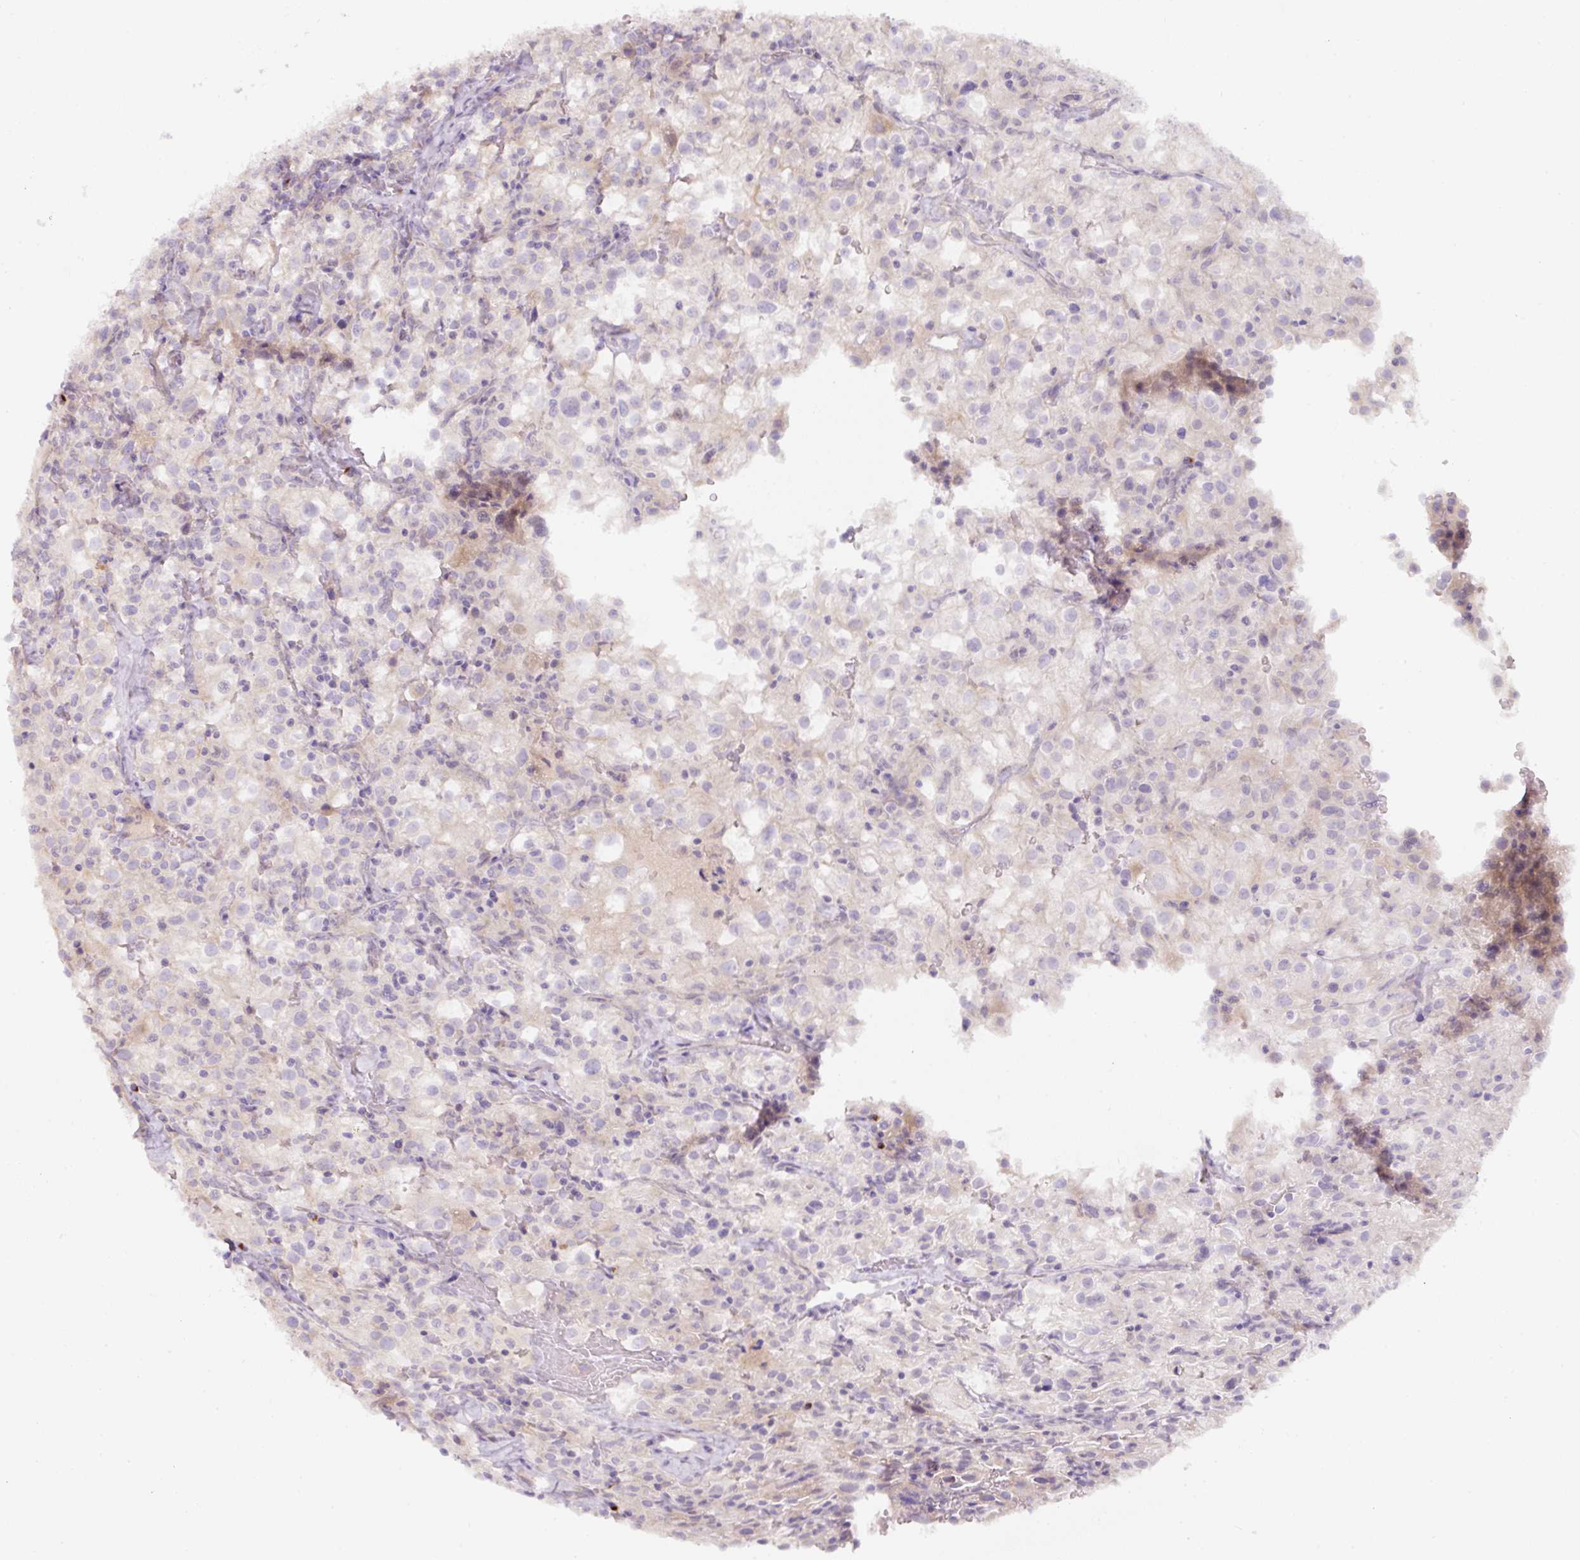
{"staining": {"intensity": "negative", "quantity": "none", "location": "none"}, "tissue": "renal cancer", "cell_type": "Tumor cells", "image_type": "cancer", "snomed": [{"axis": "morphology", "description": "Adenocarcinoma, NOS"}, {"axis": "topography", "description": "Kidney"}], "caption": "The photomicrograph shows no staining of tumor cells in adenocarcinoma (renal). Brightfield microscopy of immunohistochemistry stained with DAB (3,3'-diaminobenzidine) (brown) and hematoxylin (blue), captured at high magnification.", "gene": "NBPF11", "patient": {"sex": "female", "age": 74}}